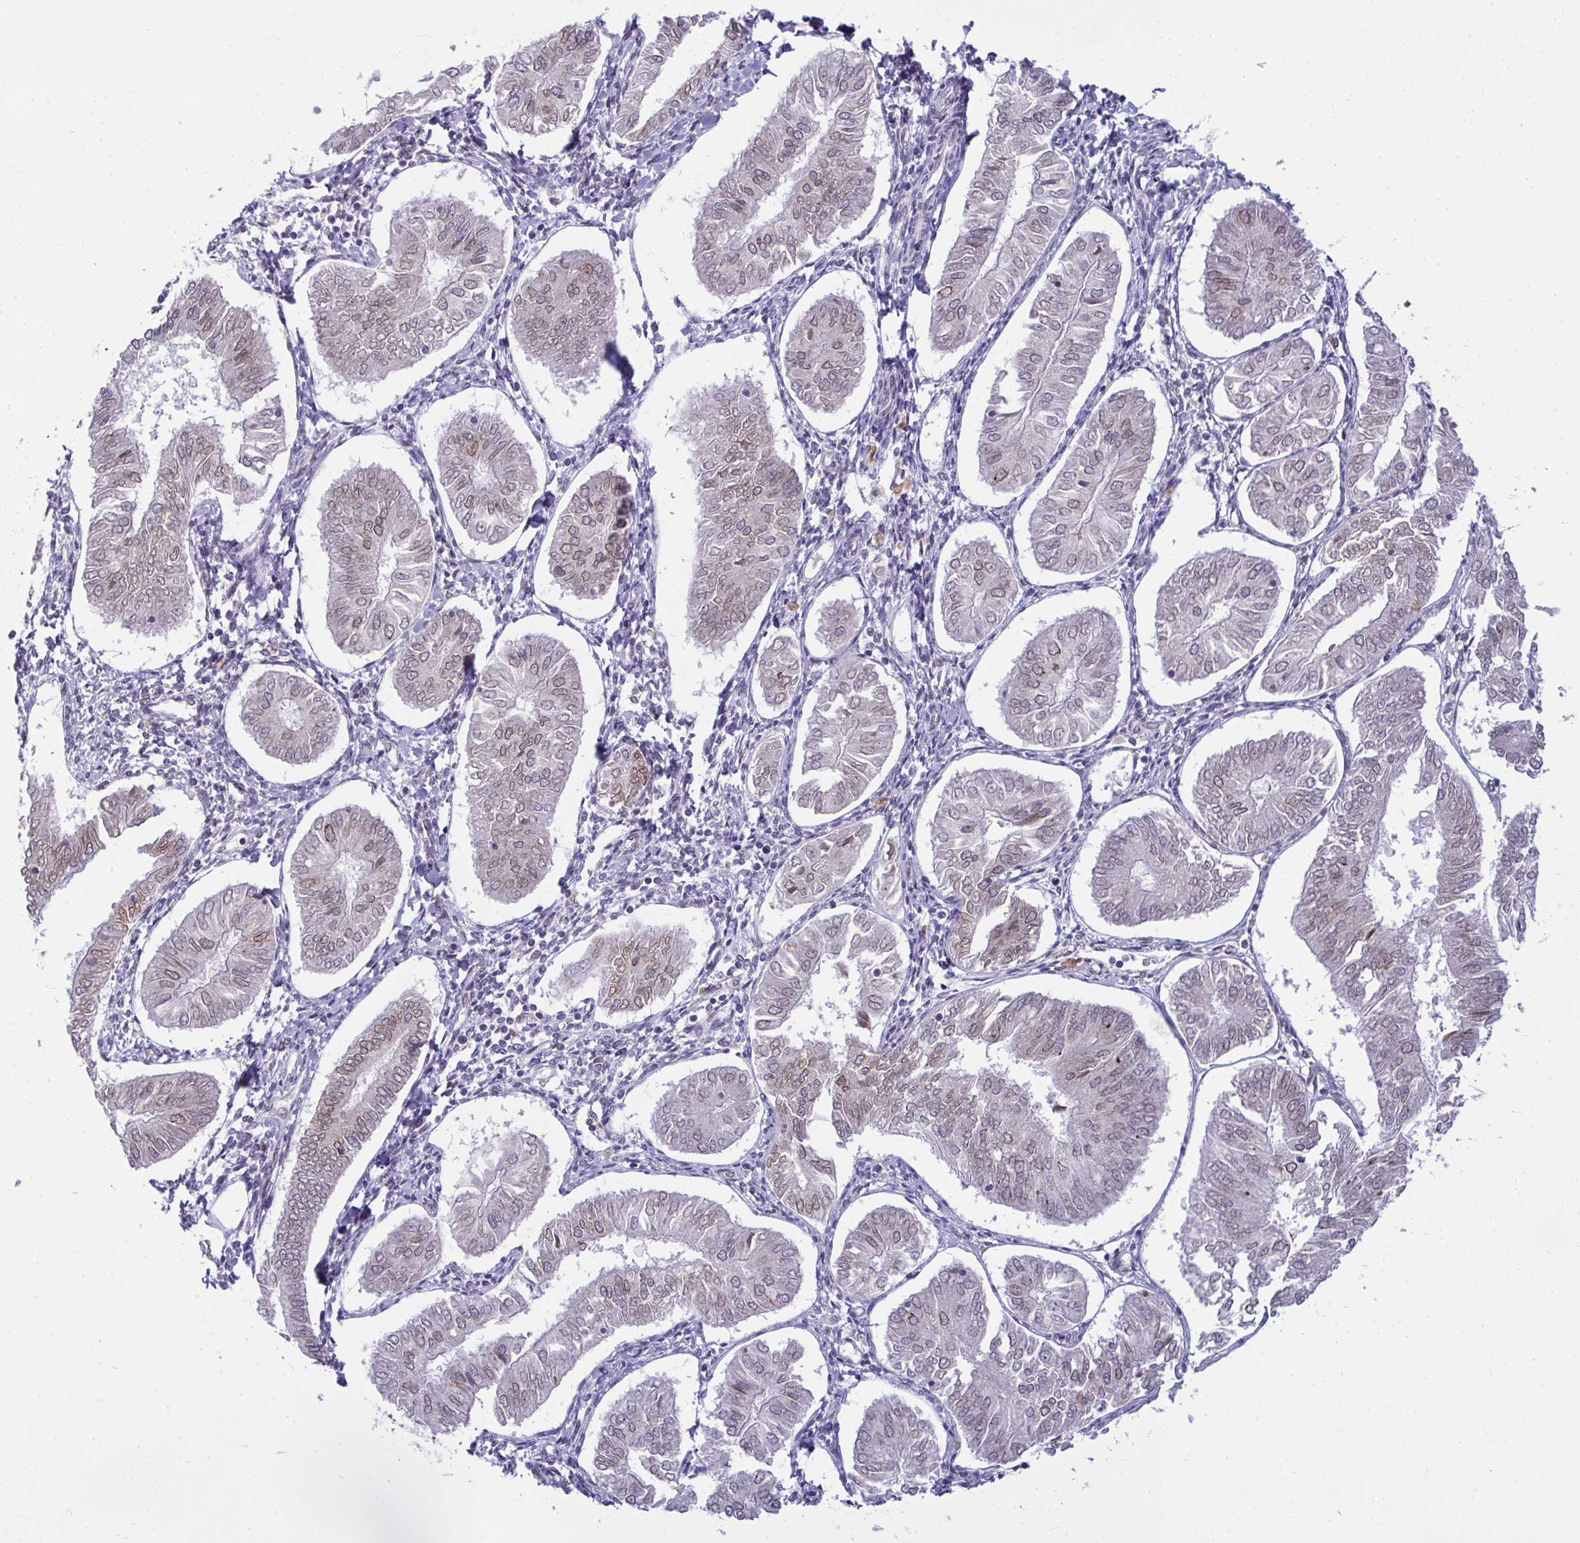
{"staining": {"intensity": "moderate", "quantity": "25%-75%", "location": "cytoplasmic/membranous,nuclear"}, "tissue": "endometrial cancer", "cell_type": "Tumor cells", "image_type": "cancer", "snomed": [{"axis": "morphology", "description": "Adenocarcinoma, NOS"}, {"axis": "topography", "description": "Endometrium"}], "caption": "Immunohistochemical staining of endometrial adenocarcinoma reveals moderate cytoplasmic/membranous and nuclear protein expression in approximately 25%-75% of tumor cells.", "gene": "RANBP2", "patient": {"sex": "female", "age": 58}}